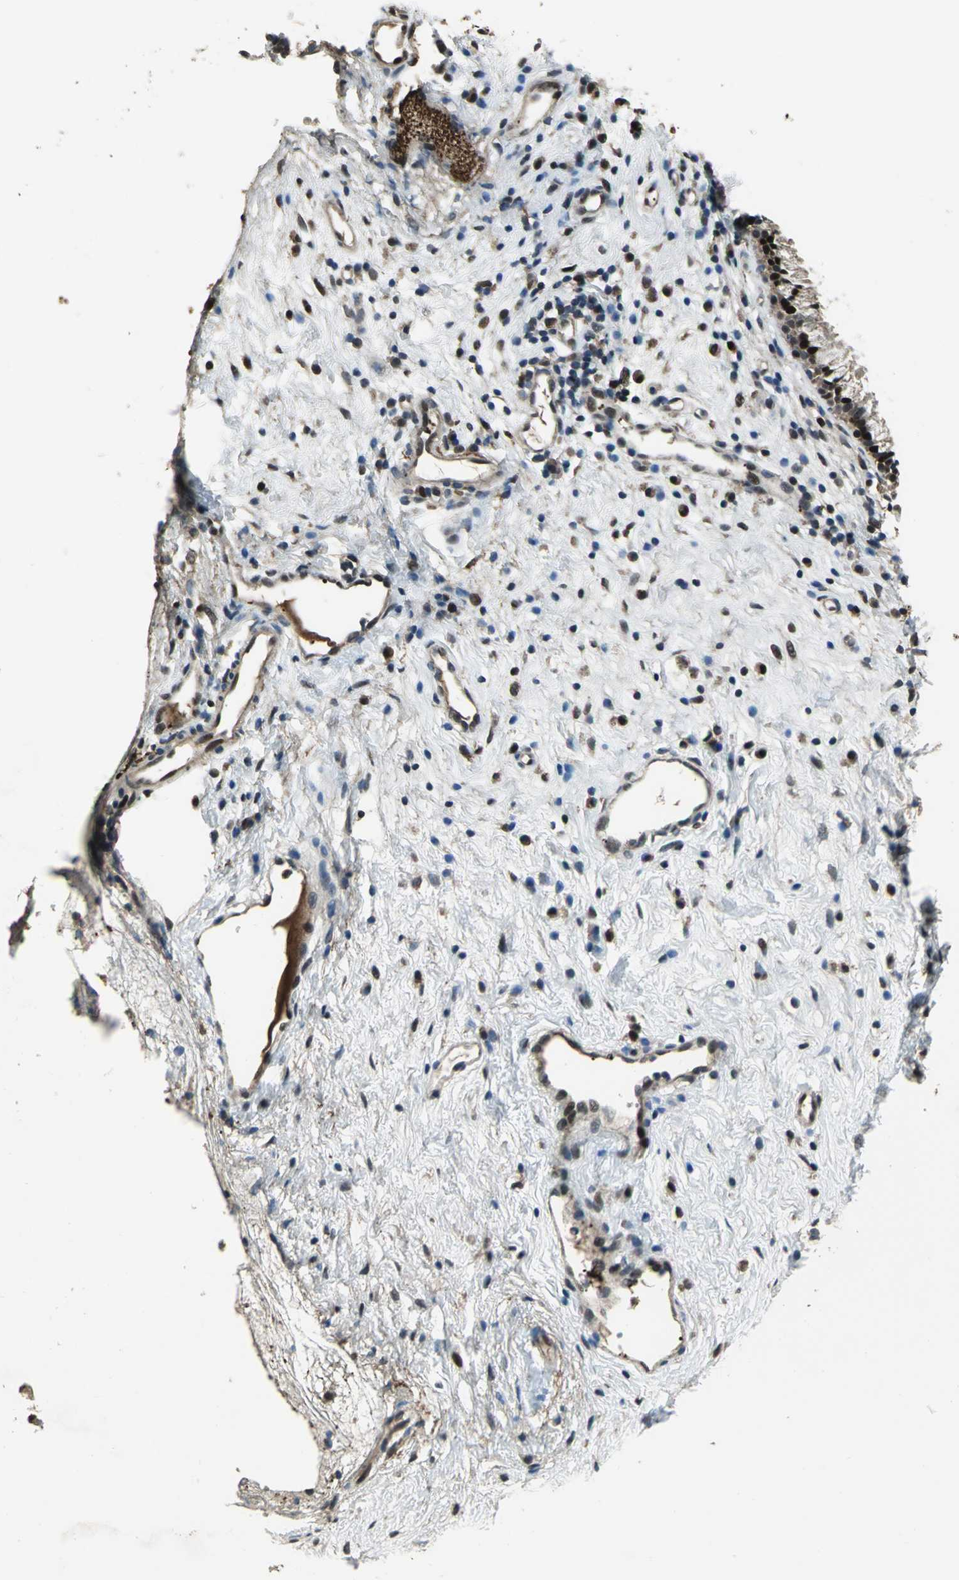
{"staining": {"intensity": "moderate", "quantity": "25%-75%", "location": "cytoplasmic/membranous,nuclear"}, "tissue": "nasopharynx", "cell_type": "Respiratory epithelial cells", "image_type": "normal", "snomed": [{"axis": "morphology", "description": "Normal tissue, NOS"}, {"axis": "topography", "description": "Nasopharynx"}], "caption": "Immunohistochemical staining of benign human nasopharynx shows medium levels of moderate cytoplasmic/membranous,nuclear staining in approximately 25%-75% of respiratory epithelial cells.", "gene": "MIS18BP1", "patient": {"sex": "male", "age": 21}}